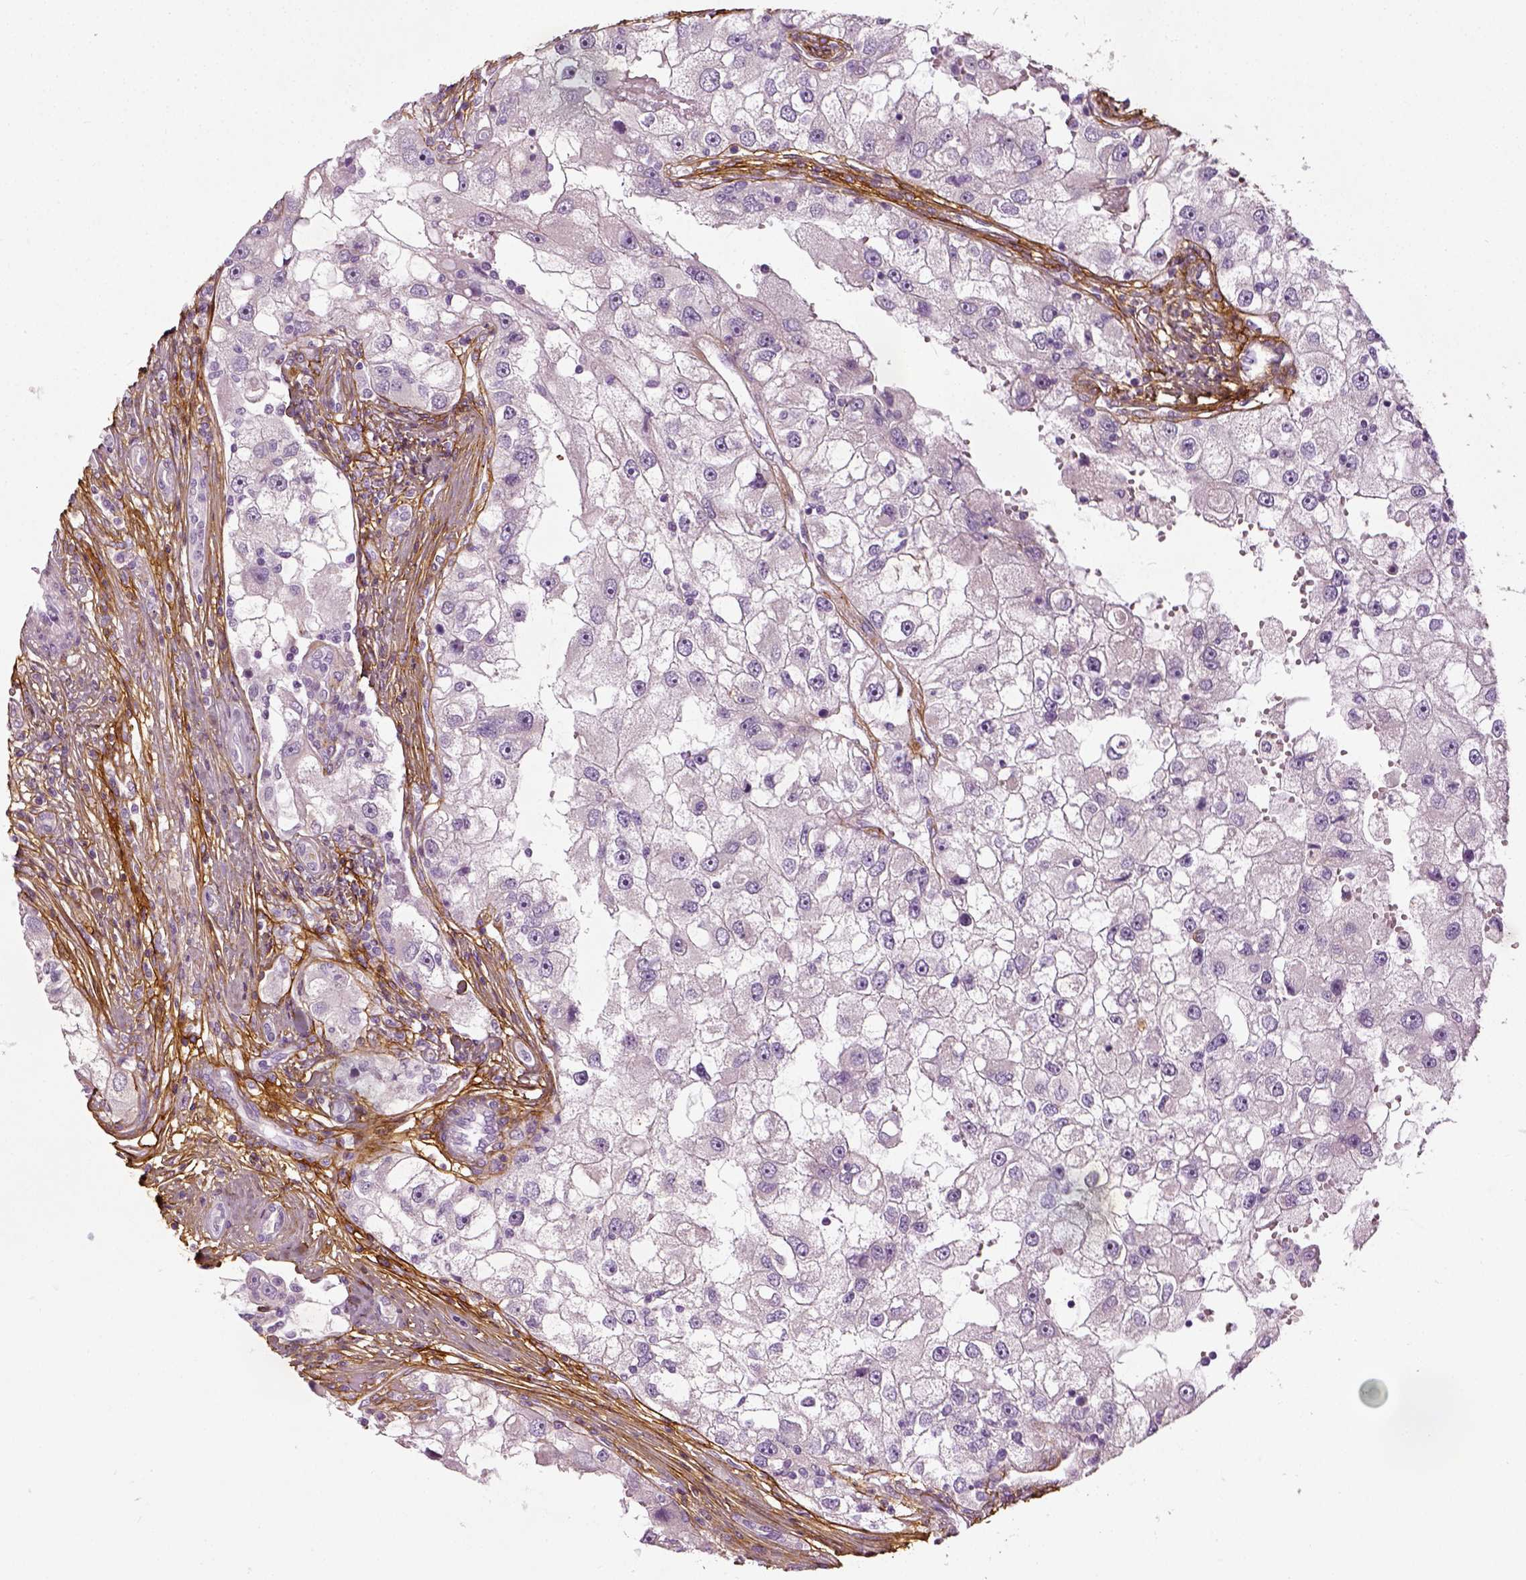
{"staining": {"intensity": "negative", "quantity": "none", "location": "none"}, "tissue": "renal cancer", "cell_type": "Tumor cells", "image_type": "cancer", "snomed": [{"axis": "morphology", "description": "Adenocarcinoma, NOS"}, {"axis": "topography", "description": "Kidney"}], "caption": "The photomicrograph exhibits no significant staining in tumor cells of adenocarcinoma (renal). (Stains: DAB immunohistochemistry with hematoxylin counter stain, Microscopy: brightfield microscopy at high magnification).", "gene": "COL6A2", "patient": {"sex": "male", "age": 63}}